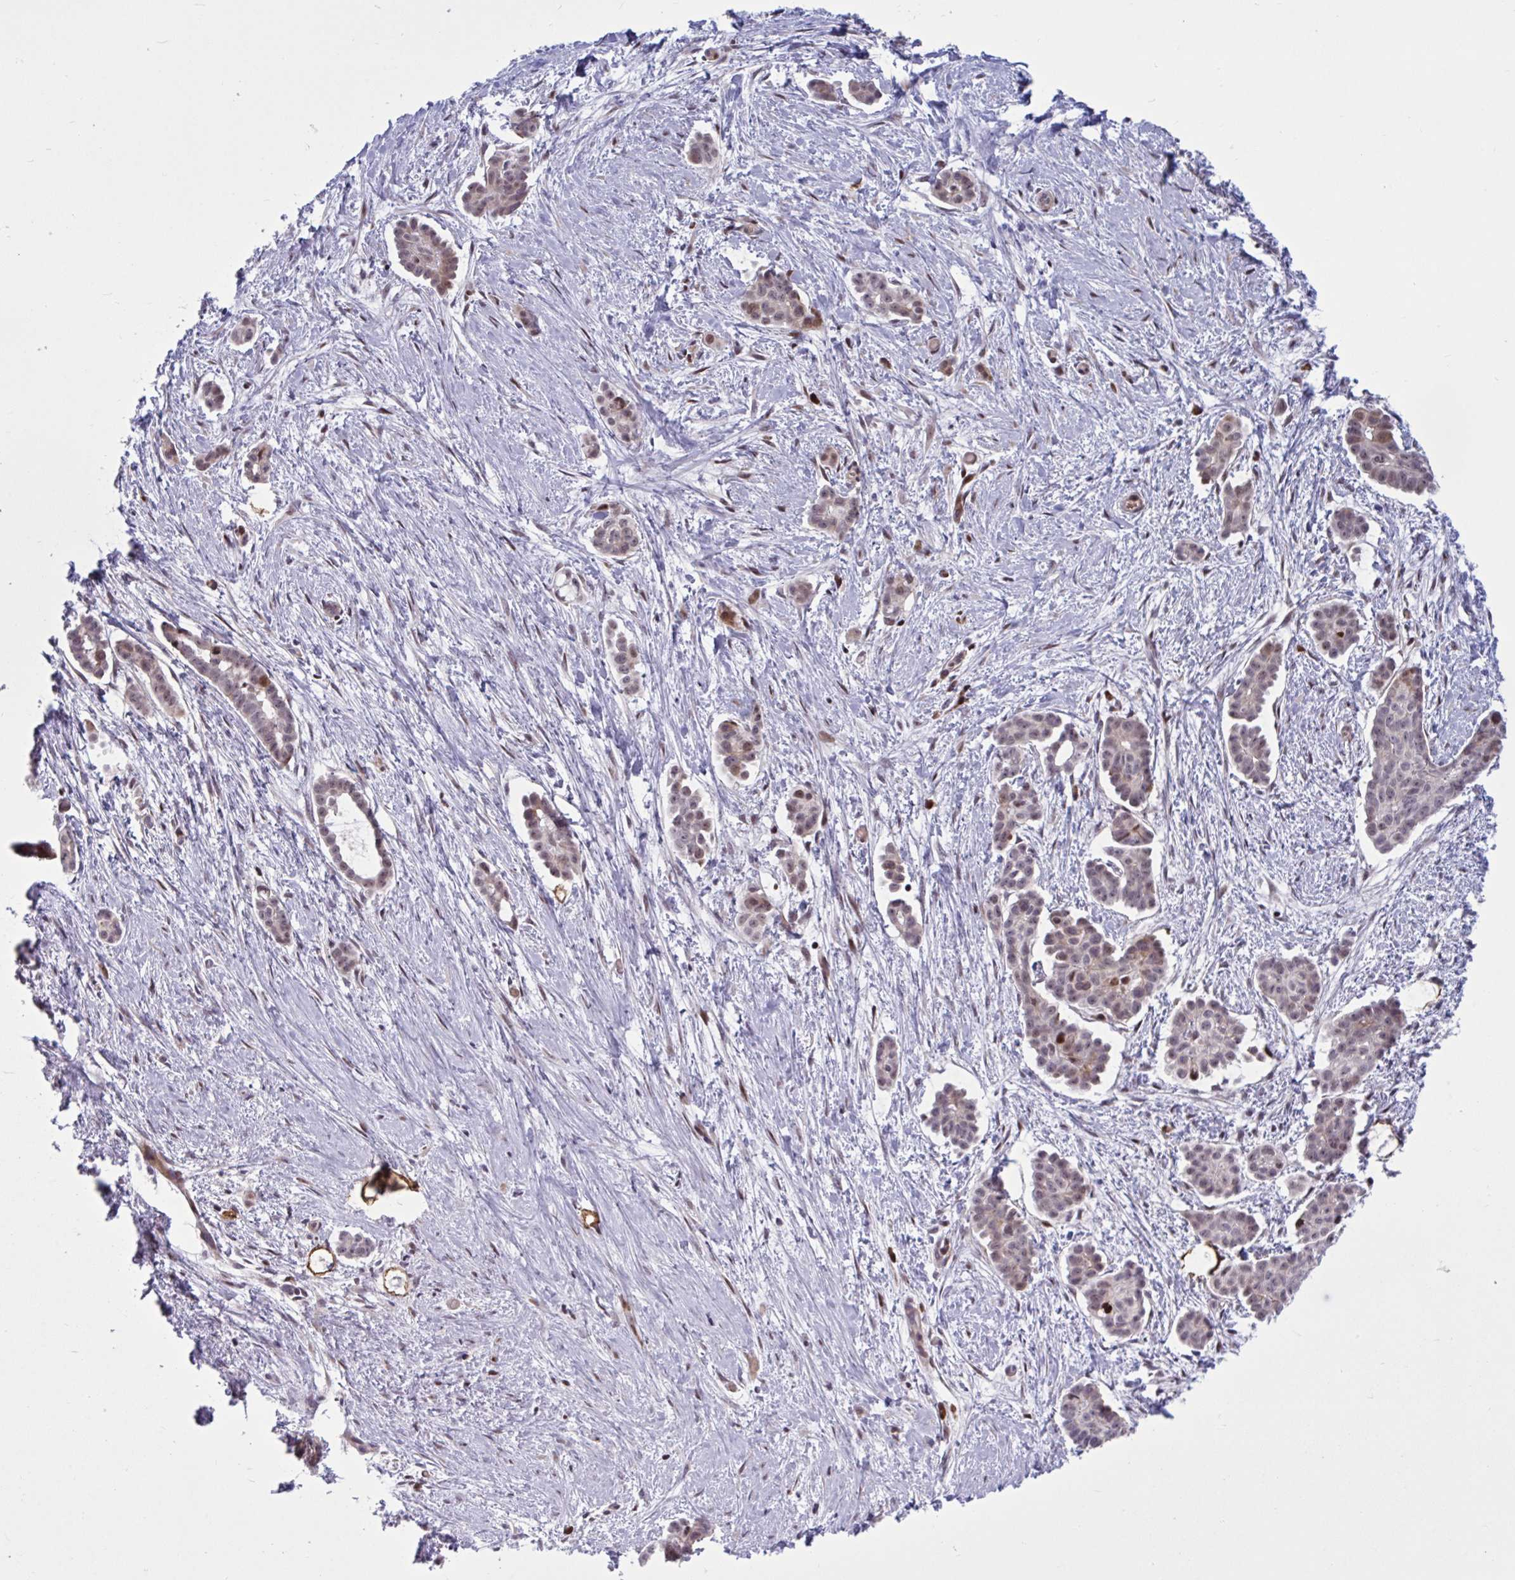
{"staining": {"intensity": "moderate", "quantity": "<25%", "location": "cytoplasmic/membranous,nuclear"}, "tissue": "ovarian cancer", "cell_type": "Tumor cells", "image_type": "cancer", "snomed": [{"axis": "morphology", "description": "Cystadenocarcinoma, serous, NOS"}, {"axis": "topography", "description": "Ovary"}], "caption": "Immunohistochemistry staining of serous cystadenocarcinoma (ovarian), which displays low levels of moderate cytoplasmic/membranous and nuclear positivity in approximately <25% of tumor cells indicating moderate cytoplasmic/membranous and nuclear protein staining. The staining was performed using DAB (brown) for protein detection and nuclei were counterstained in hematoxylin (blue).", "gene": "RBL1", "patient": {"sex": "female", "age": 50}}